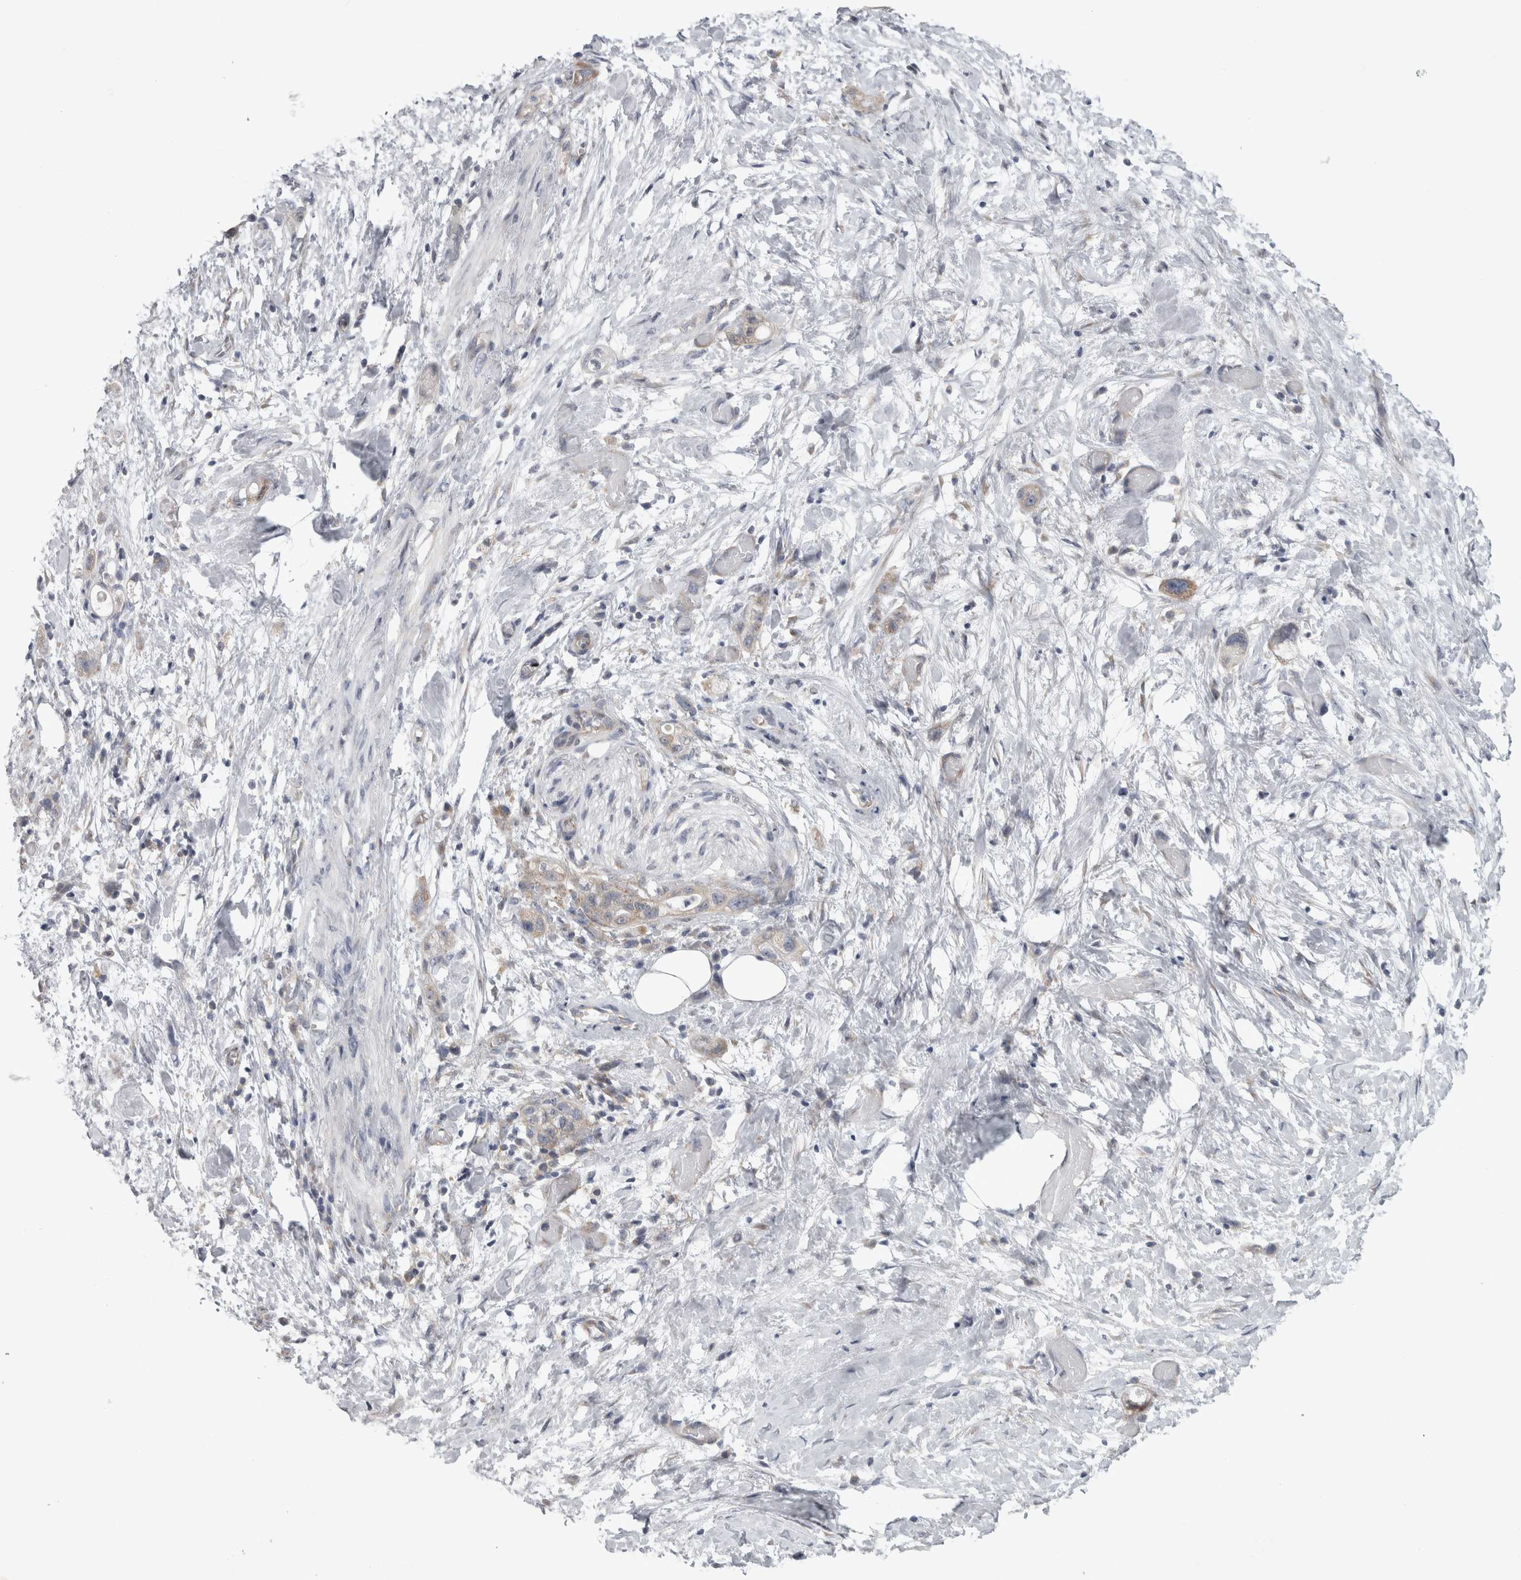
{"staining": {"intensity": "moderate", "quantity": "<25%", "location": "cytoplasmic/membranous"}, "tissue": "stomach cancer", "cell_type": "Tumor cells", "image_type": "cancer", "snomed": [{"axis": "morphology", "description": "Adenocarcinoma, NOS"}, {"axis": "topography", "description": "Stomach"}, {"axis": "topography", "description": "Stomach, lower"}], "caption": "Stomach adenocarcinoma was stained to show a protein in brown. There is low levels of moderate cytoplasmic/membranous expression in approximately <25% of tumor cells.", "gene": "PRRC2C", "patient": {"sex": "female", "age": 48}}